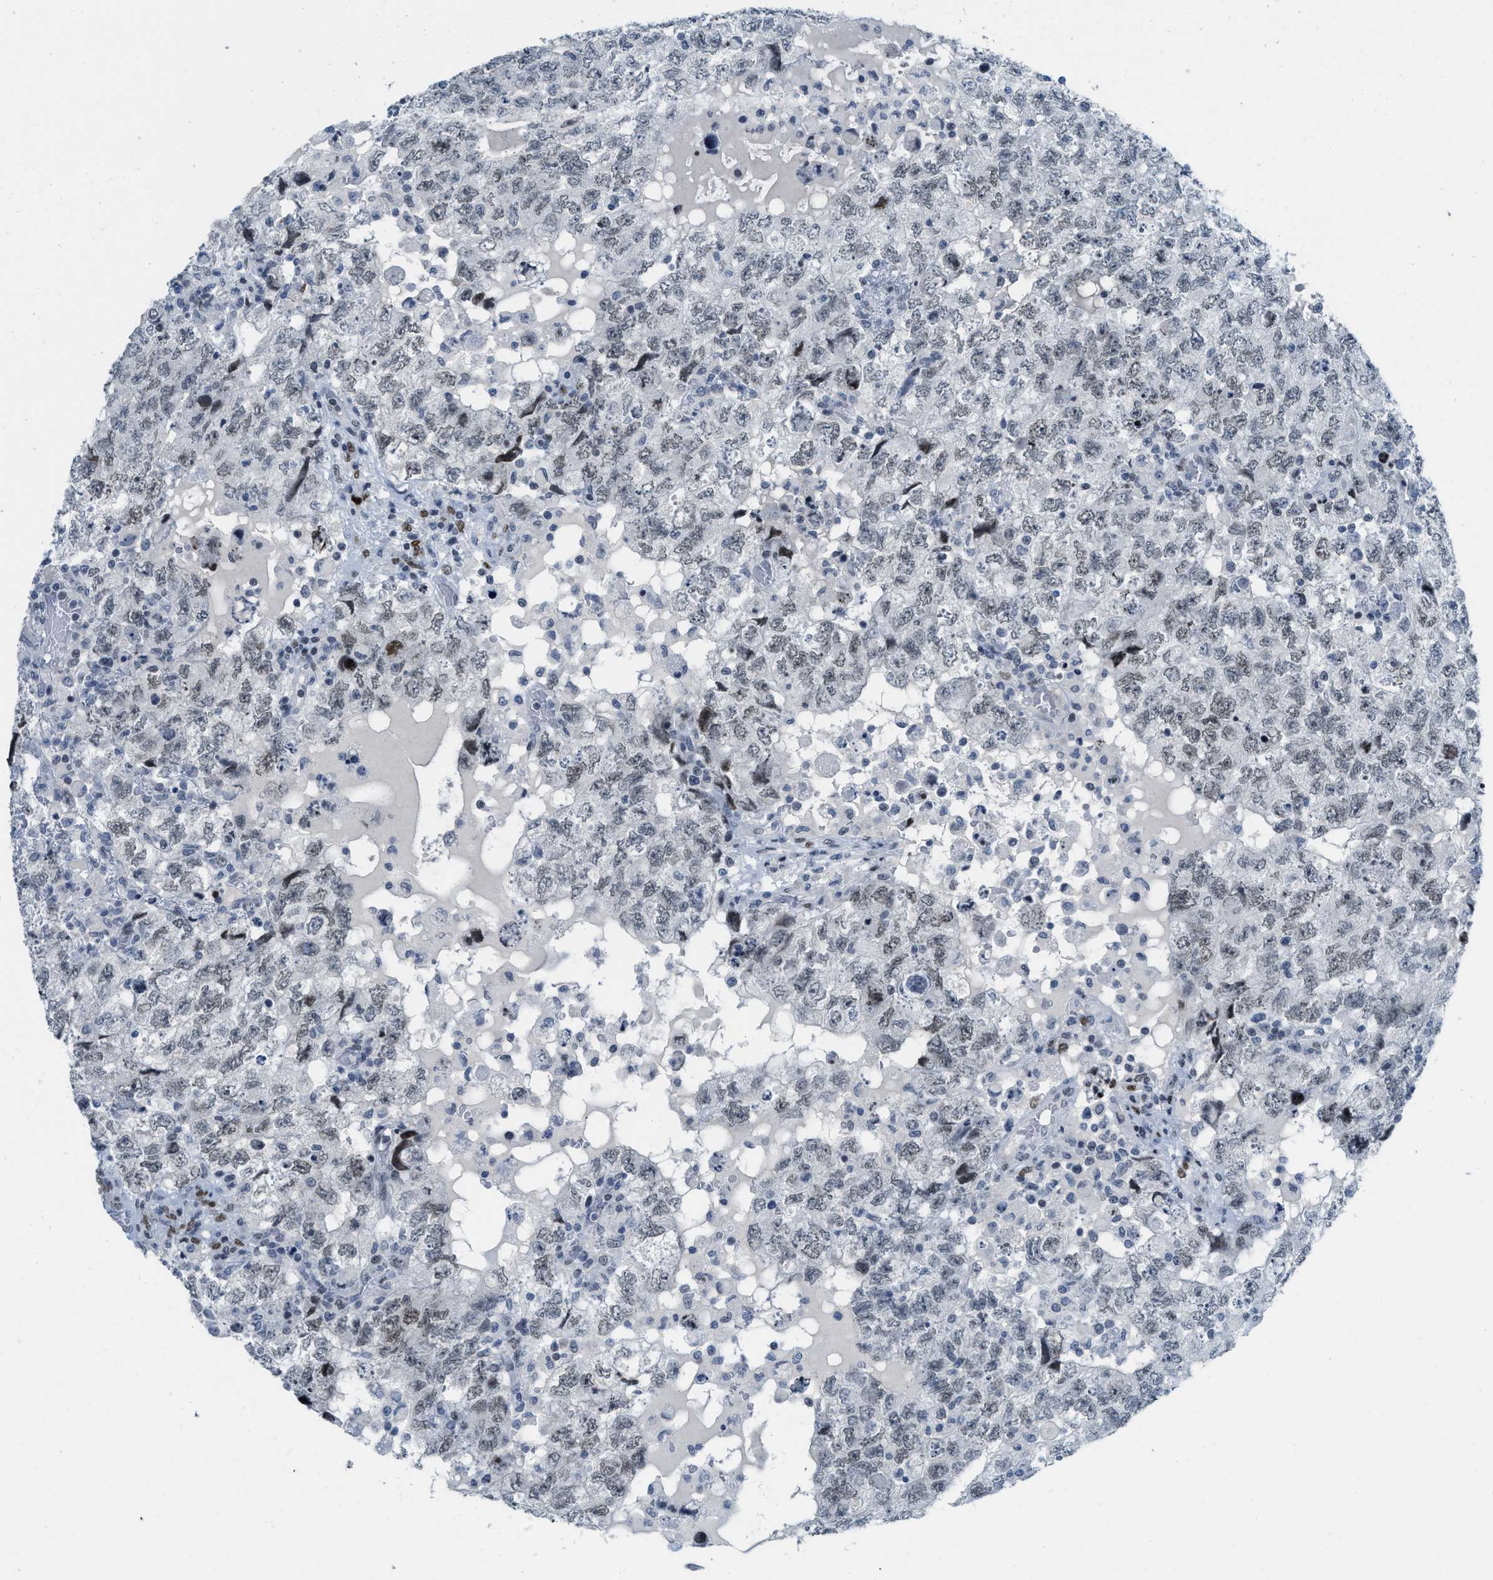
{"staining": {"intensity": "weak", "quantity": "<25%", "location": "nuclear"}, "tissue": "testis cancer", "cell_type": "Tumor cells", "image_type": "cancer", "snomed": [{"axis": "morphology", "description": "Seminoma, NOS"}, {"axis": "topography", "description": "Testis"}], "caption": "A high-resolution histopathology image shows immunohistochemistry (IHC) staining of seminoma (testis), which displays no significant staining in tumor cells.", "gene": "PBX1", "patient": {"sex": "male", "age": 22}}